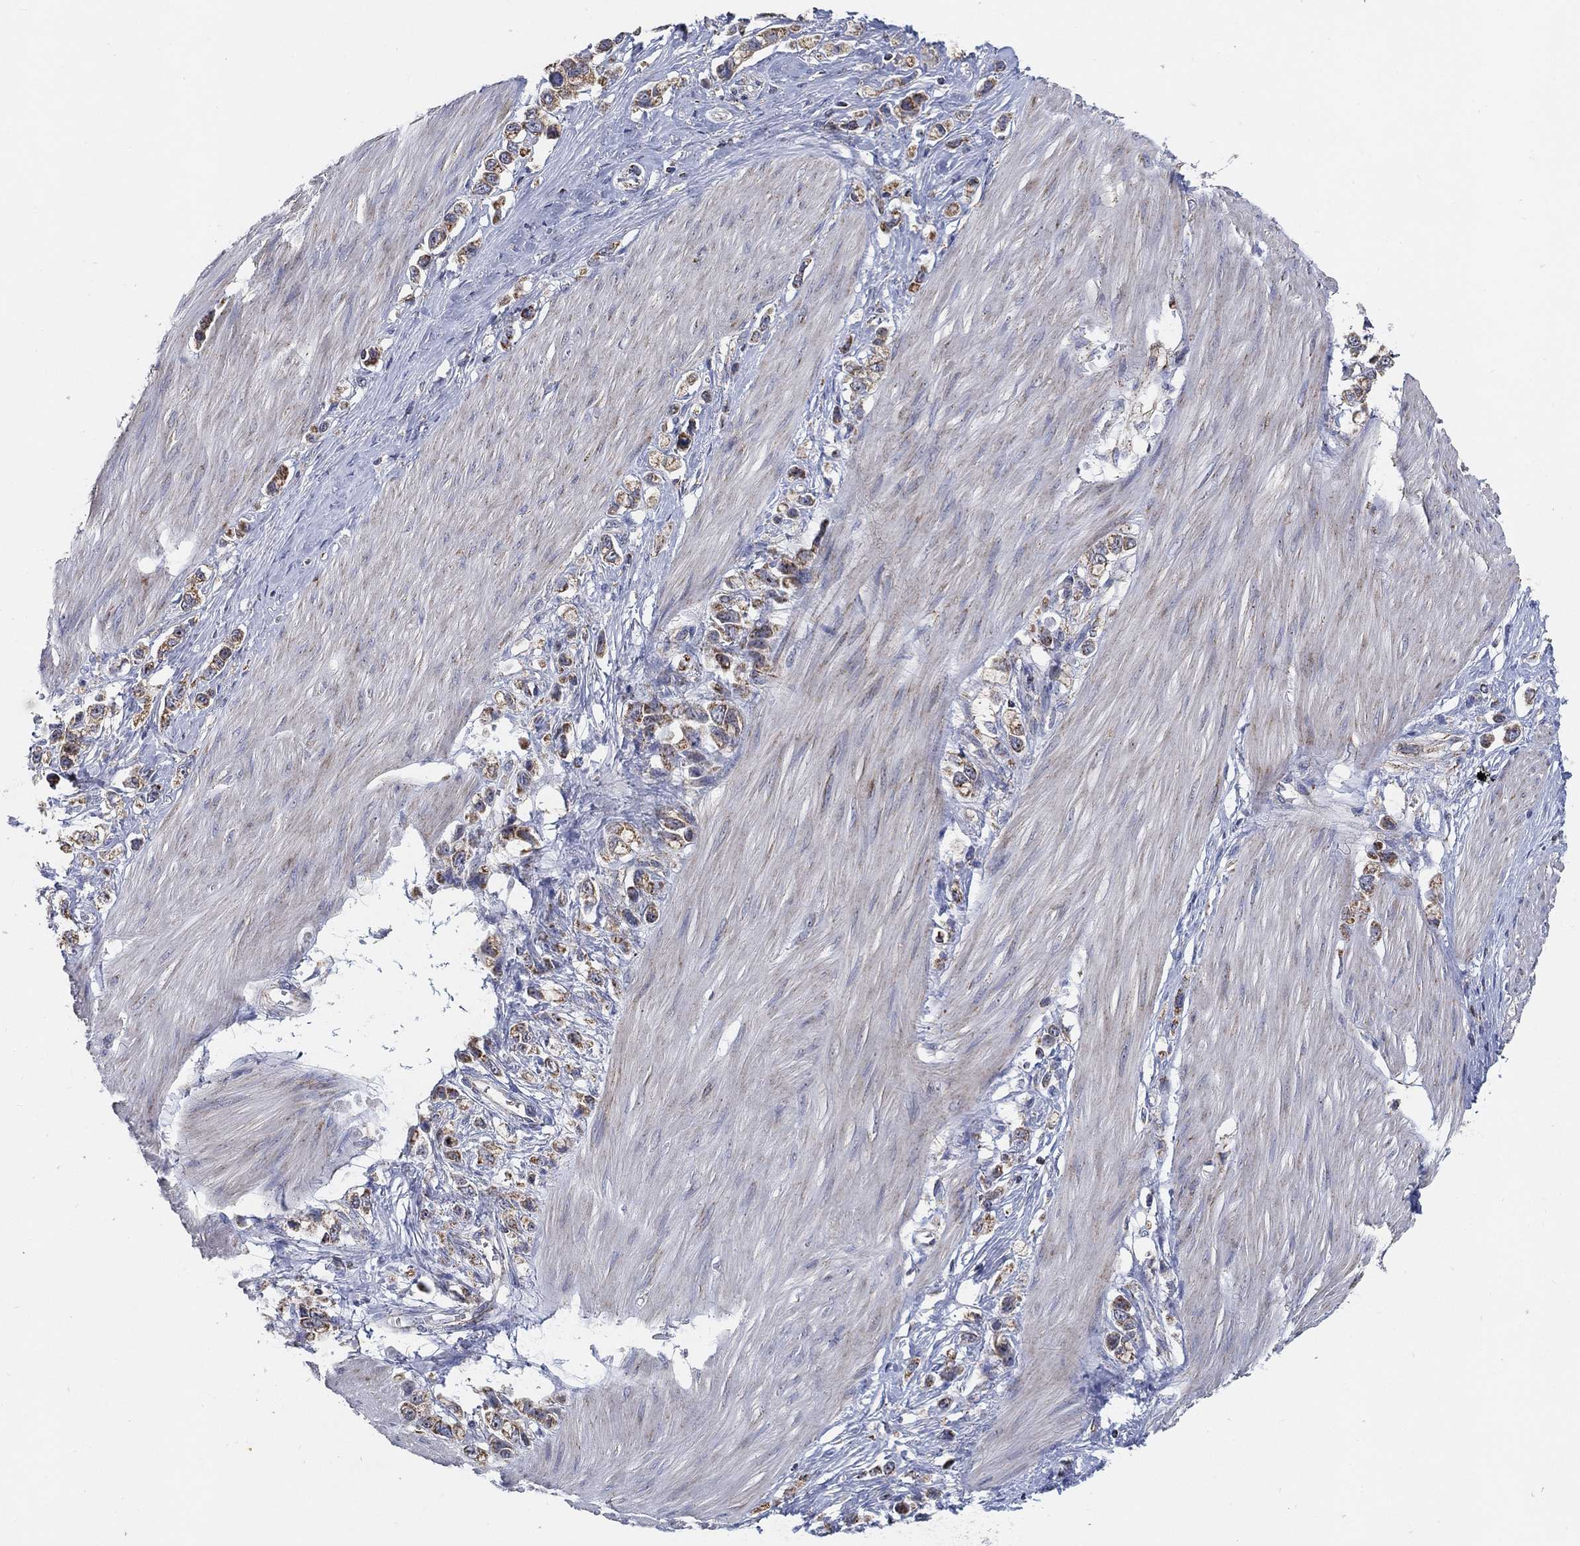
{"staining": {"intensity": "weak", "quantity": "<25%", "location": "cytoplasmic/membranous"}, "tissue": "stomach cancer", "cell_type": "Tumor cells", "image_type": "cancer", "snomed": [{"axis": "morphology", "description": "Normal tissue, NOS"}, {"axis": "morphology", "description": "Adenocarcinoma, NOS"}, {"axis": "morphology", "description": "Adenocarcinoma, High grade"}, {"axis": "topography", "description": "Stomach, upper"}, {"axis": "topography", "description": "Stomach"}], "caption": "Immunohistochemistry micrograph of stomach adenocarcinoma stained for a protein (brown), which displays no expression in tumor cells.", "gene": "GCAT", "patient": {"sex": "female", "age": 65}}